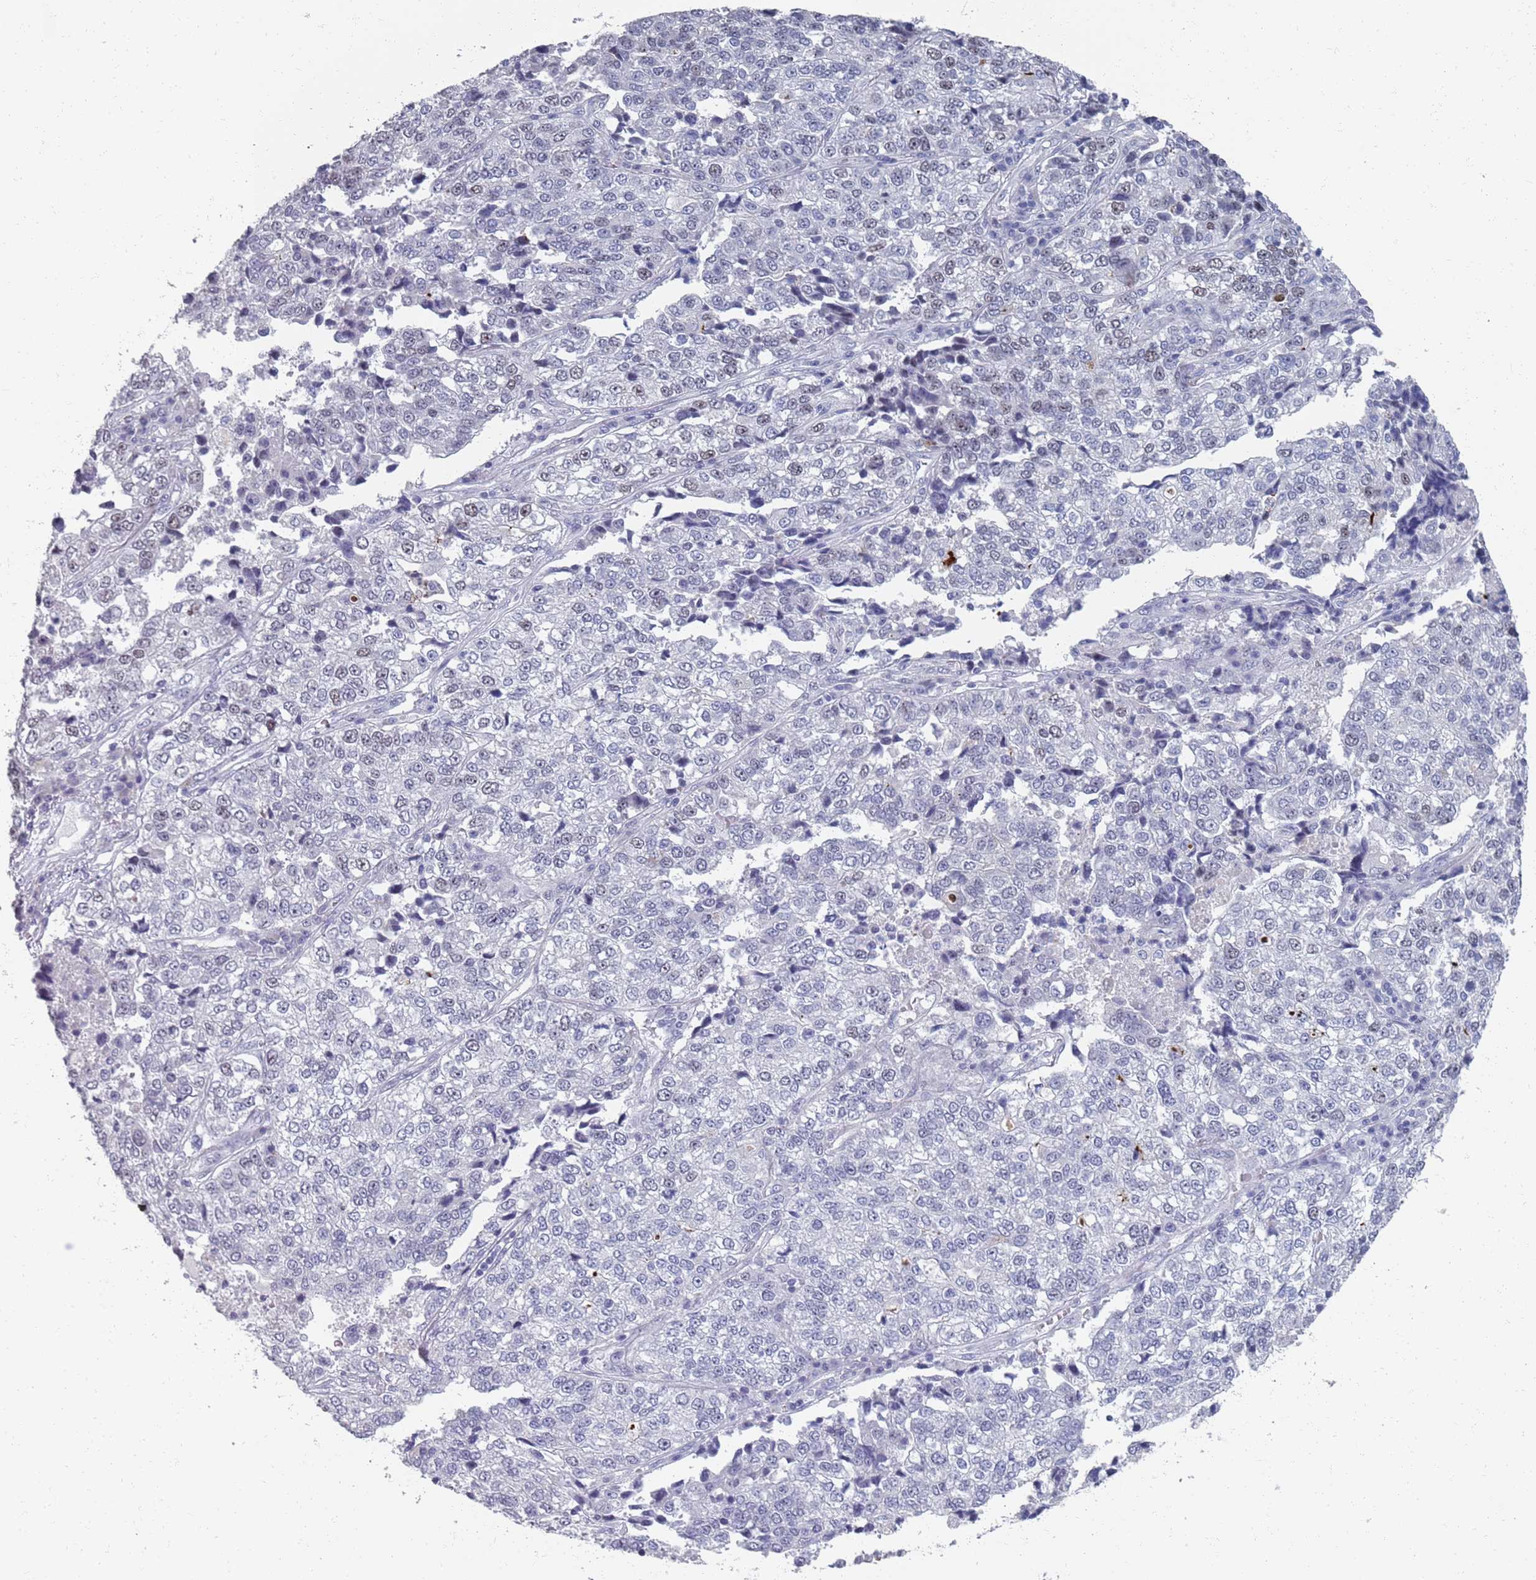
{"staining": {"intensity": "weak", "quantity": "<25%", "location": "nuclear"}, "tissue": "lung cancer", "cell_type": "Tumor cells", "image_type": "cancer", "snomed": [{"axis": "morphology", "description": "Adenocarcinoma, NOS"}, {"axis": "topography", "description": "Lung"}], "caption": "There is no significant positivity in tumor cells of lung cancer.", "gene": "SAMD1", "patient": {"sex": "male", "age": 49}}